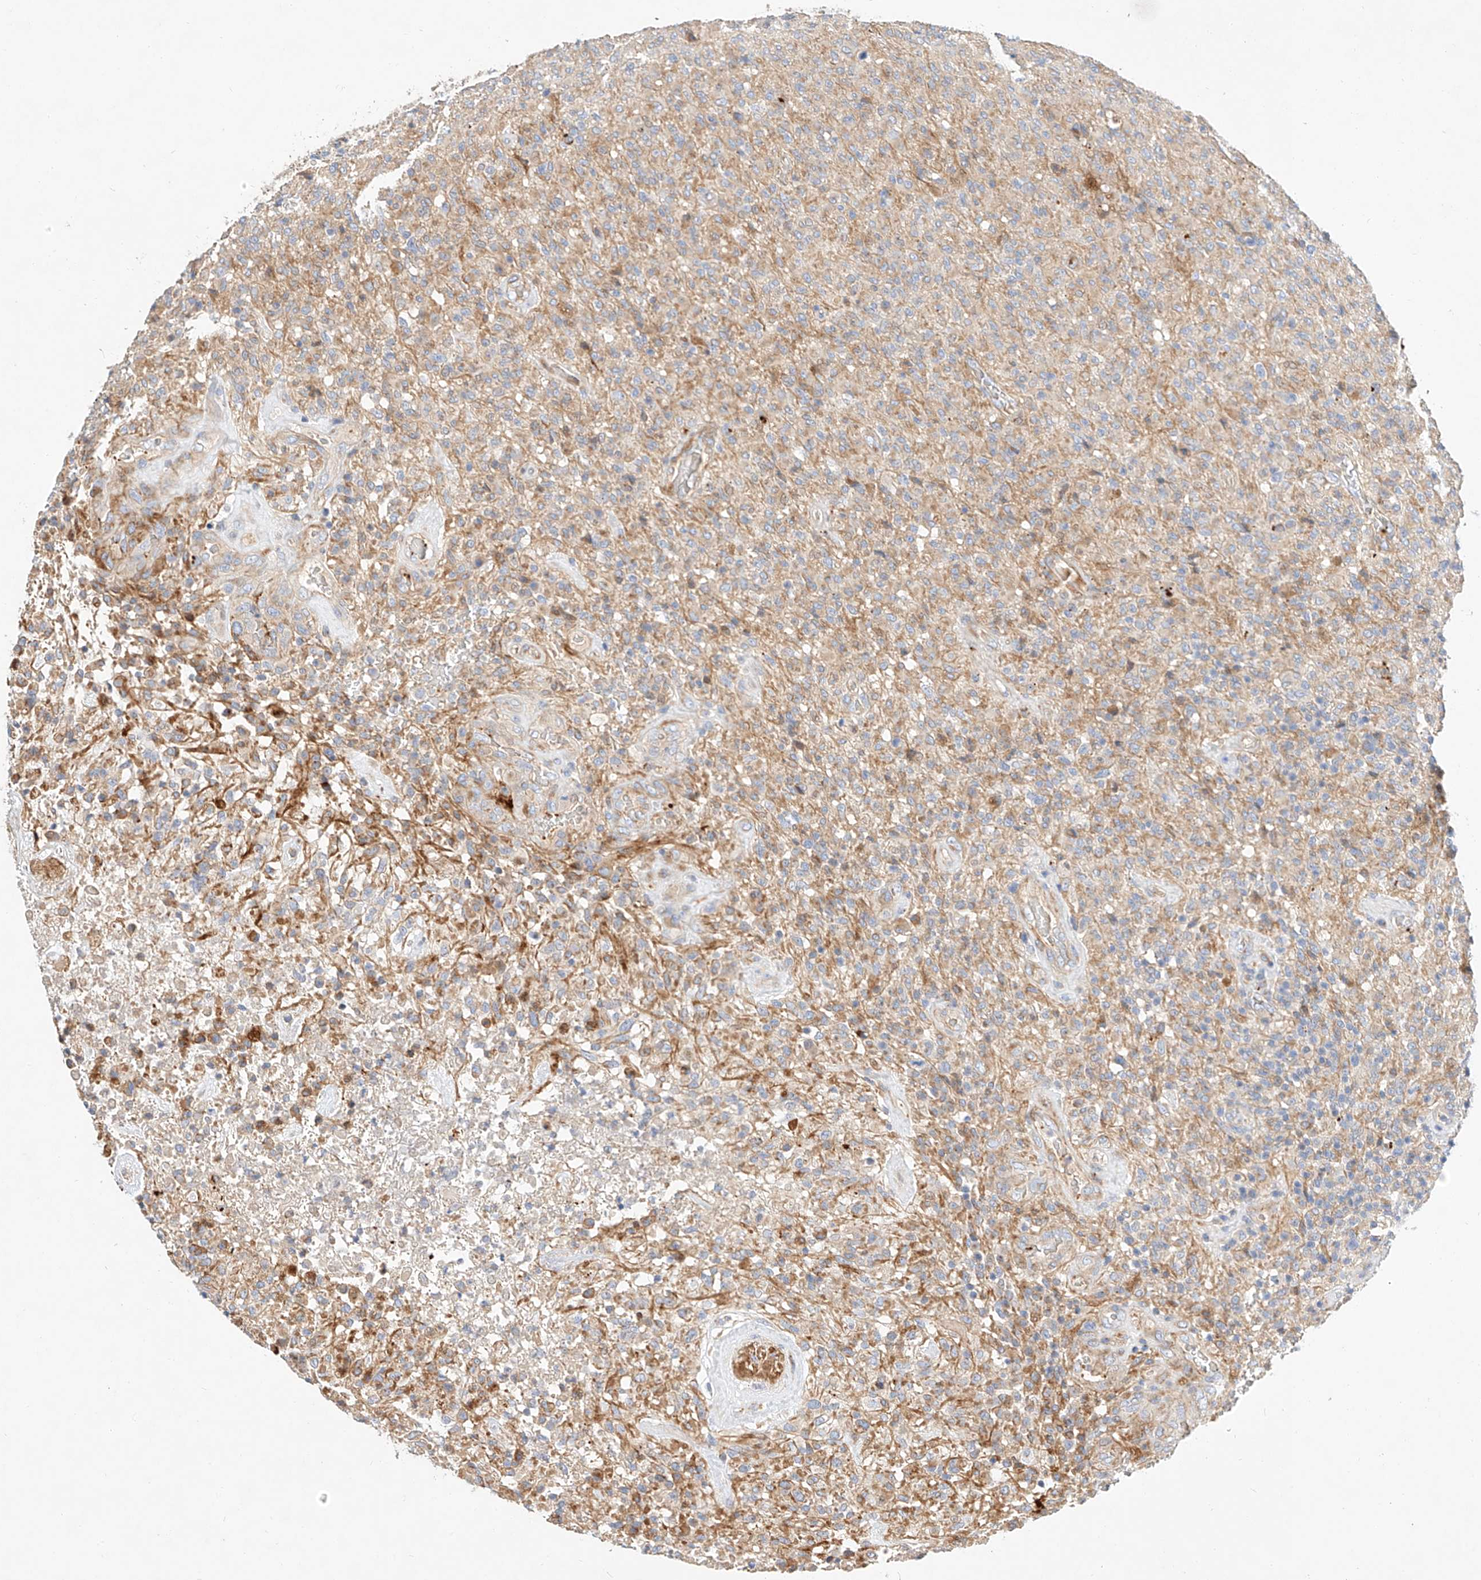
{"staining": {"intensity": "weak", "quantity": "<25%", "location": "cytoplasmic/membranous"}, "tissue": "glioma", "cell_type": "Tumor cells", "image_type": "cancer", "snomed": [{"axis": "morphology", "description": "Glioma, malignant, High grade"}, {"axis": "topography", "description": "Brain"}], "caption": "High power microscopy micrograph of an immunohistochemistry (IHC) image of malignant glioma (high-grade), revealing no significant expression in tumor cells.", "gene": "KCNH5", "patient": {"sex": "female", "age": 57}}